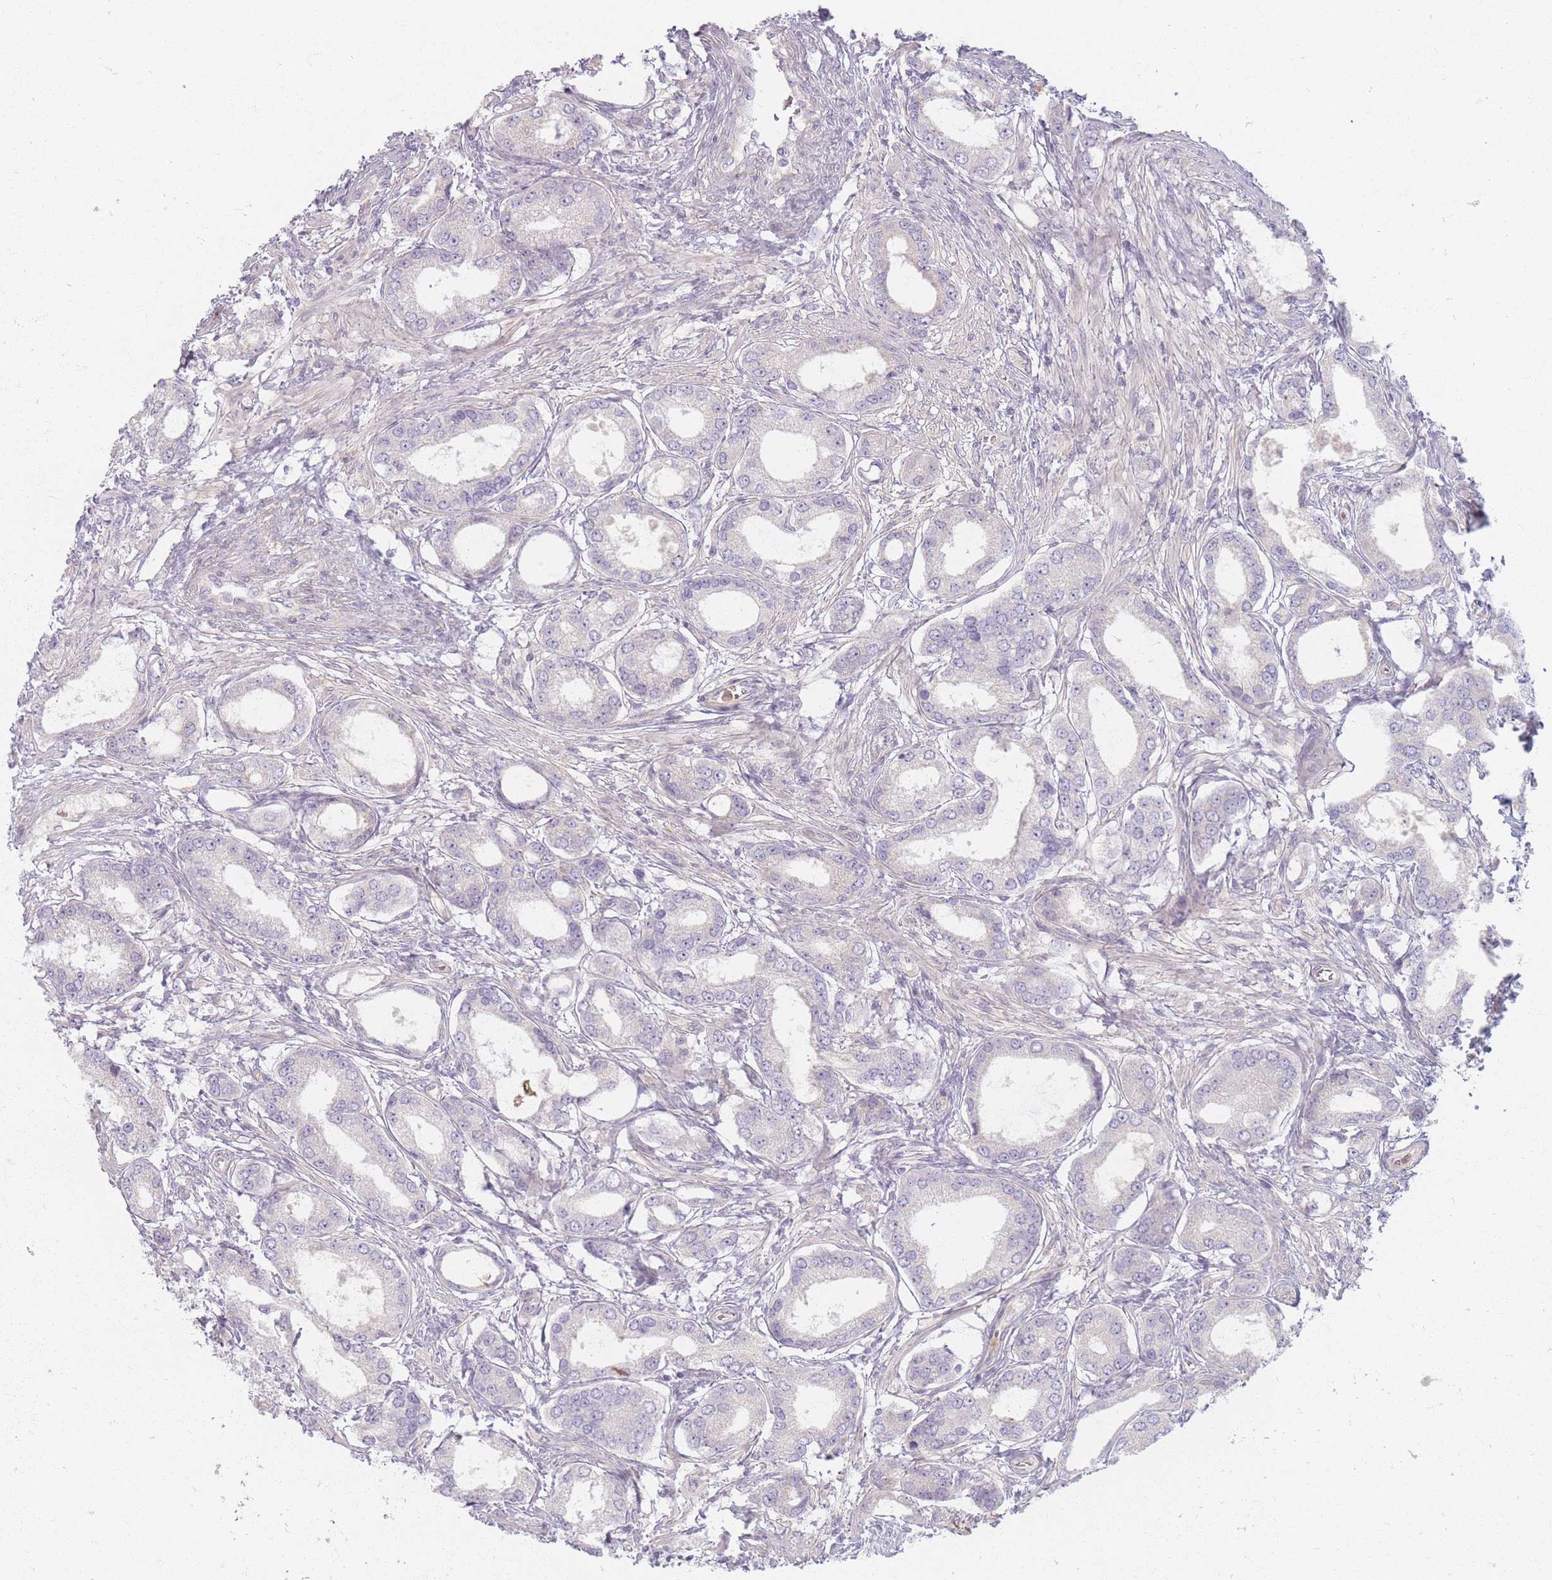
{"staining": {"intensity": "negative", "quantity": "none", "location": "none"}, "tissue": "prostate cancer", "cell_type": "Tumor cells", "image_type": "cancer", "snomed": [{"axis": "morphology", "description": "Adenocarcinoma, High grade"}, {"axis": "topography", "description": "Prostate"}], "caption": "Prostate cancer (high-grade adenocarcinoma) was stained to show a protein in brown. There is no significant expression in tumor cells.", "gene": "CHCHD7", "patient": {"sex": "male", "age": 69}}